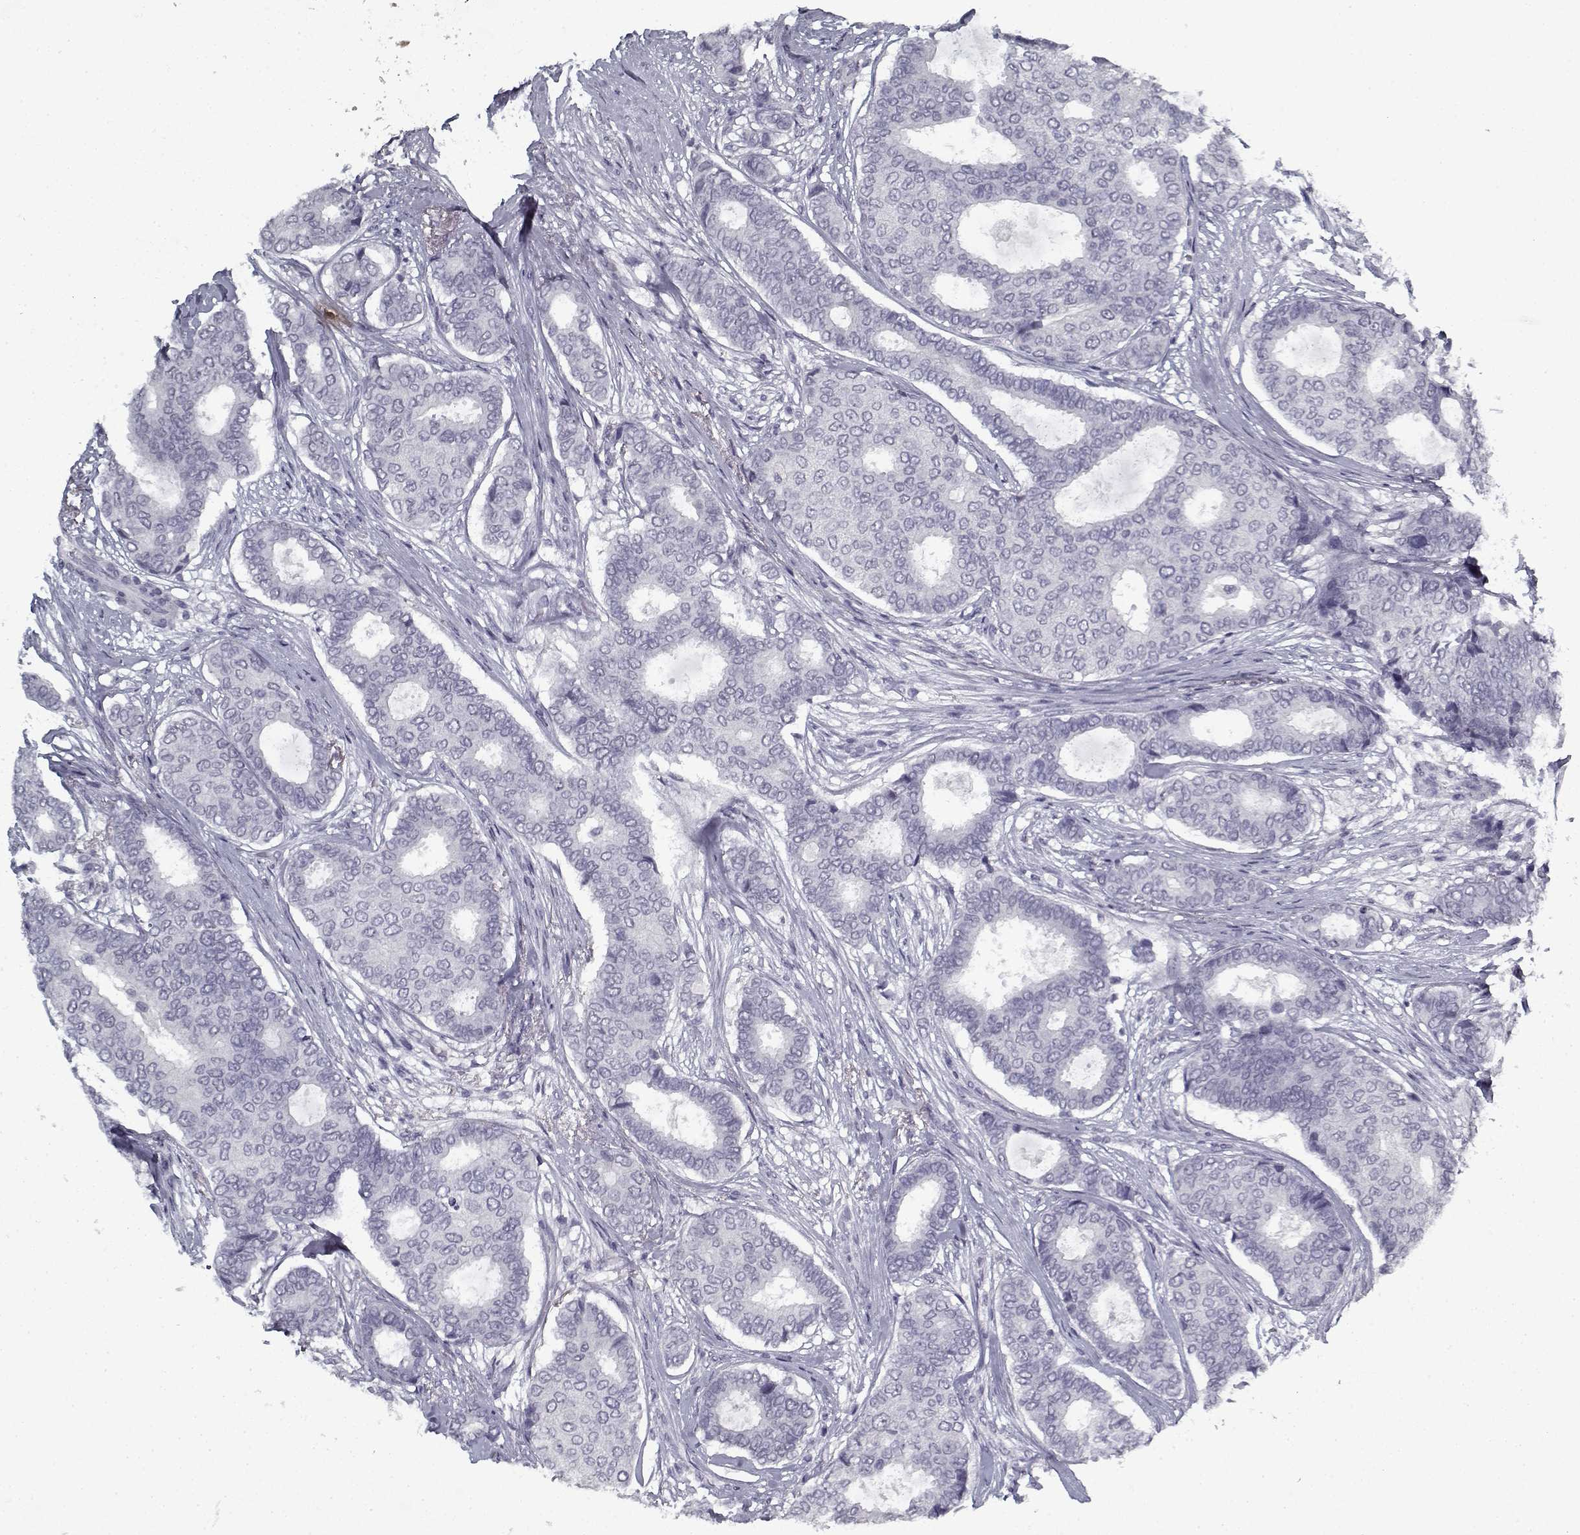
{"staining": {"intensity": "negative", "quantity": "none", "location": "none"}, "tissue": "breast cancer", "cell_type": "Tumor cells", "image_type": "cancer", "snomed": [{"axis": "morphology", "description": "Duct carcinoma"}, {"axis": "topography", "description": "Breast"}], "caption": "High magnification brightfield microscopy of intraductal carcinoma (breast) stained with DAB (brown) and counterstained with hematoxylin (blue): tumor cells show no significant positivity.", "gene": "RNF32", "patient": {"sex": "female", "age": 75}}